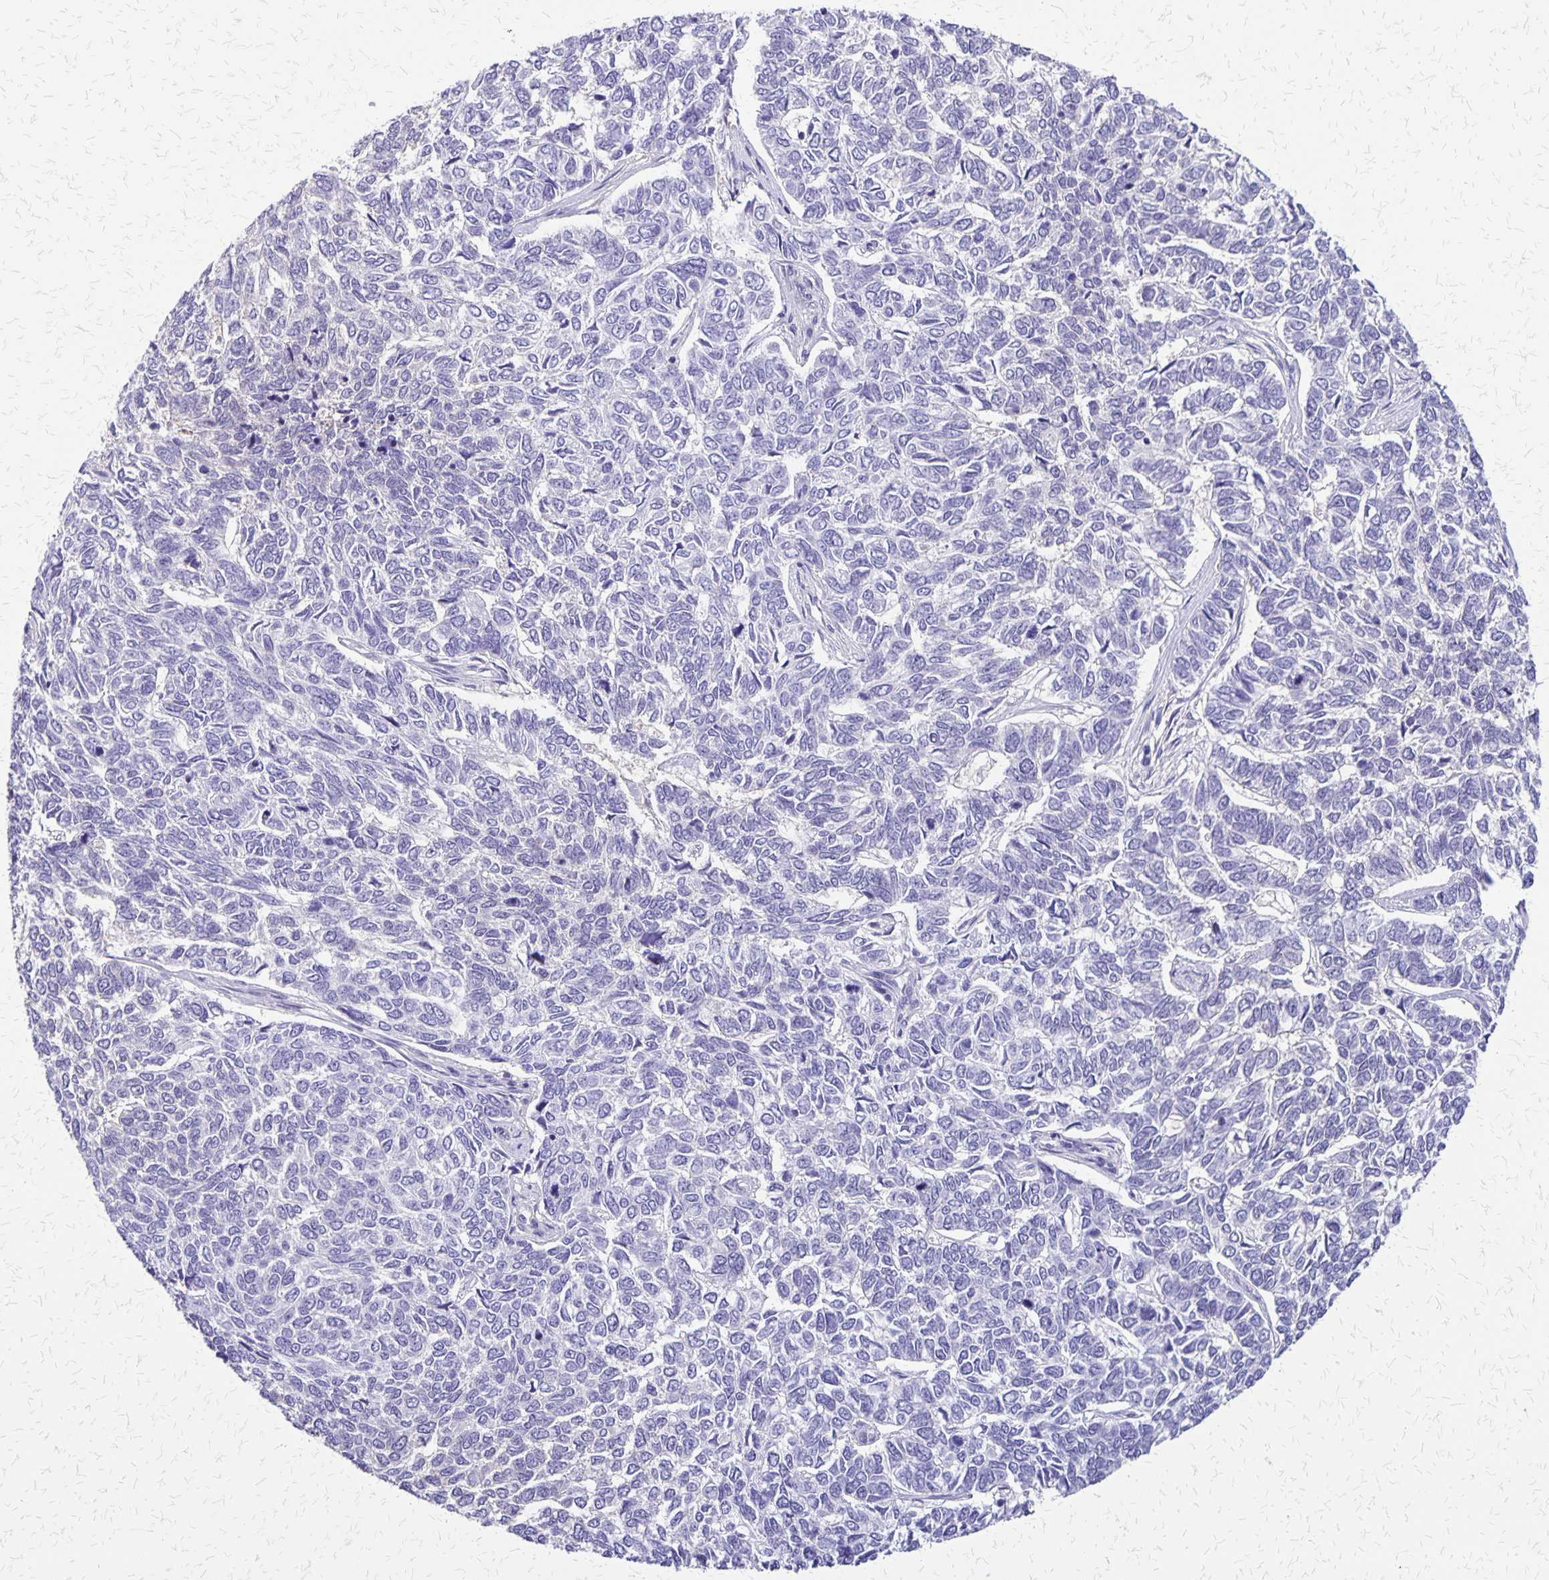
{"staining": {"intensity": "negative", "quantity": "none", "location": "none"}, "tissue": "skin cancer", "cell_type": "Tumor cells", "image_type": "cancer", "snomed": [{"axis": "morphology", "description": "Basal cell carcinoma"}, {"axis": "topography", "description": "Skin"}], "caption": "High power microscopy histopathology image of an immunohistochemistry micrograph of skin cancer (basal cell carcinoma), revealing no significant expression in tumor cells.", "gene": "SI", "patient": {"sex": "female", "age": 65}}